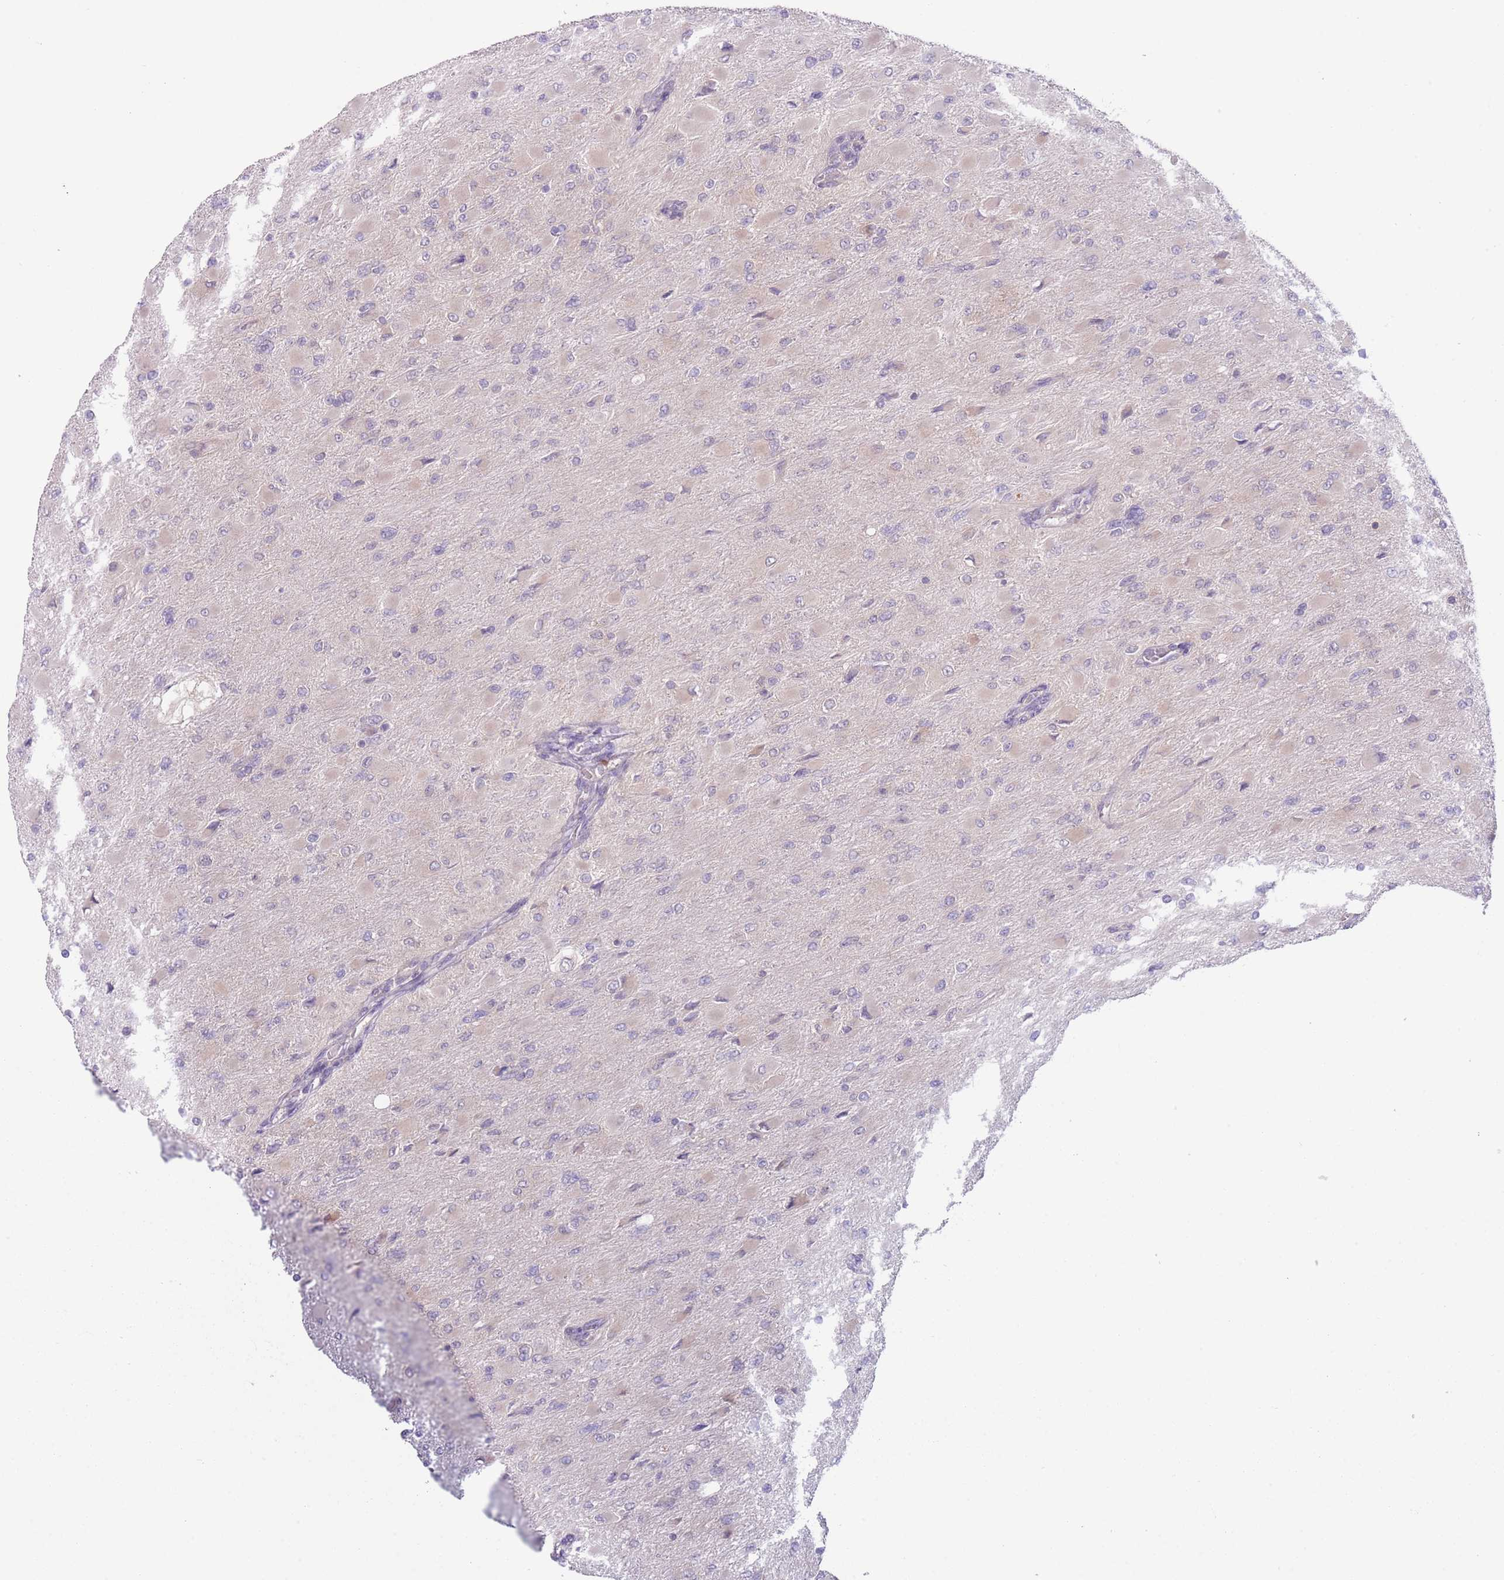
{"staining": {"intensity": "negative", "quantity": "none", "location": "none"}, "tissue": "glioma", "cell_type": "Tumor cells", "image_type": "cancer", "snomed": [{"axis": "morphology", "description": "Glioma, malignant, High grade"}, {"axis": "topography", "description": "Cerebral cortex"}], "caption": "A micrograph of human malignant high-grade glioma is negative for staining in tumor cells. Brightfield microscopy of immunohistochemistry (IHC) stained with DAB (brown) and hematoxylin (blue), captured at high magnification.", "gene": "COPE", "patient": {"sex": "female", "age": 36}}